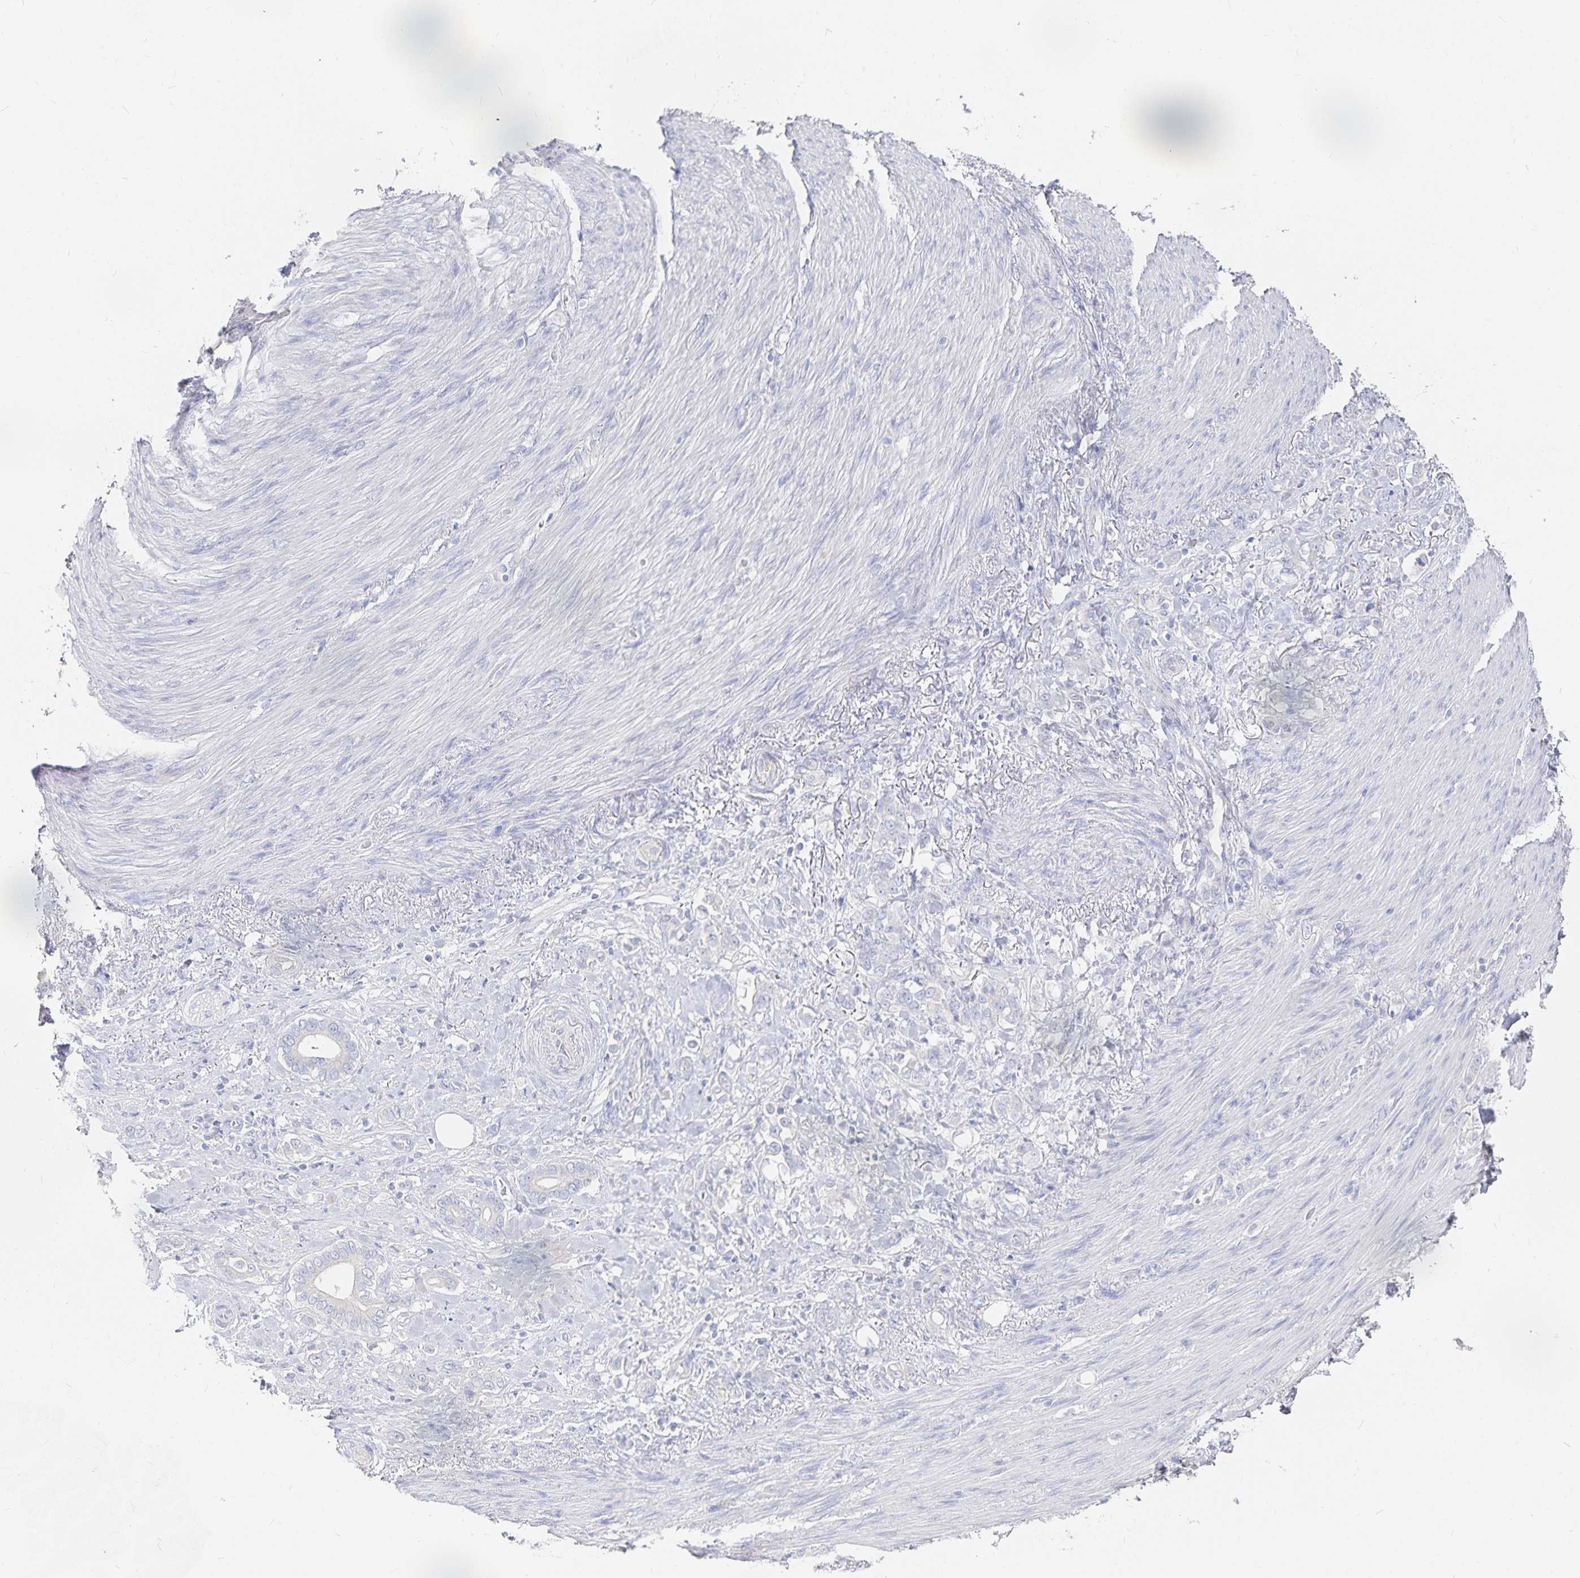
{"staining": {"intensity": "negative", "quantity": "none", "location": "none"}, "tissue": "stomach cancer", "cell_type": "Tumor cells", "image_type": "cancer", "snomed": [{"axis": "morphology", "description": "Adenocarcinoma, NOS"}, {"axis": "topography", "description": "Stomach"}], "caption": "Photomicrograph shows no protein positivity in tumor cells of stomach cancer (adenocarcinoma) tissue.", "gene": "DNAH9", "patient": {"sex": "female", "age": 79}}